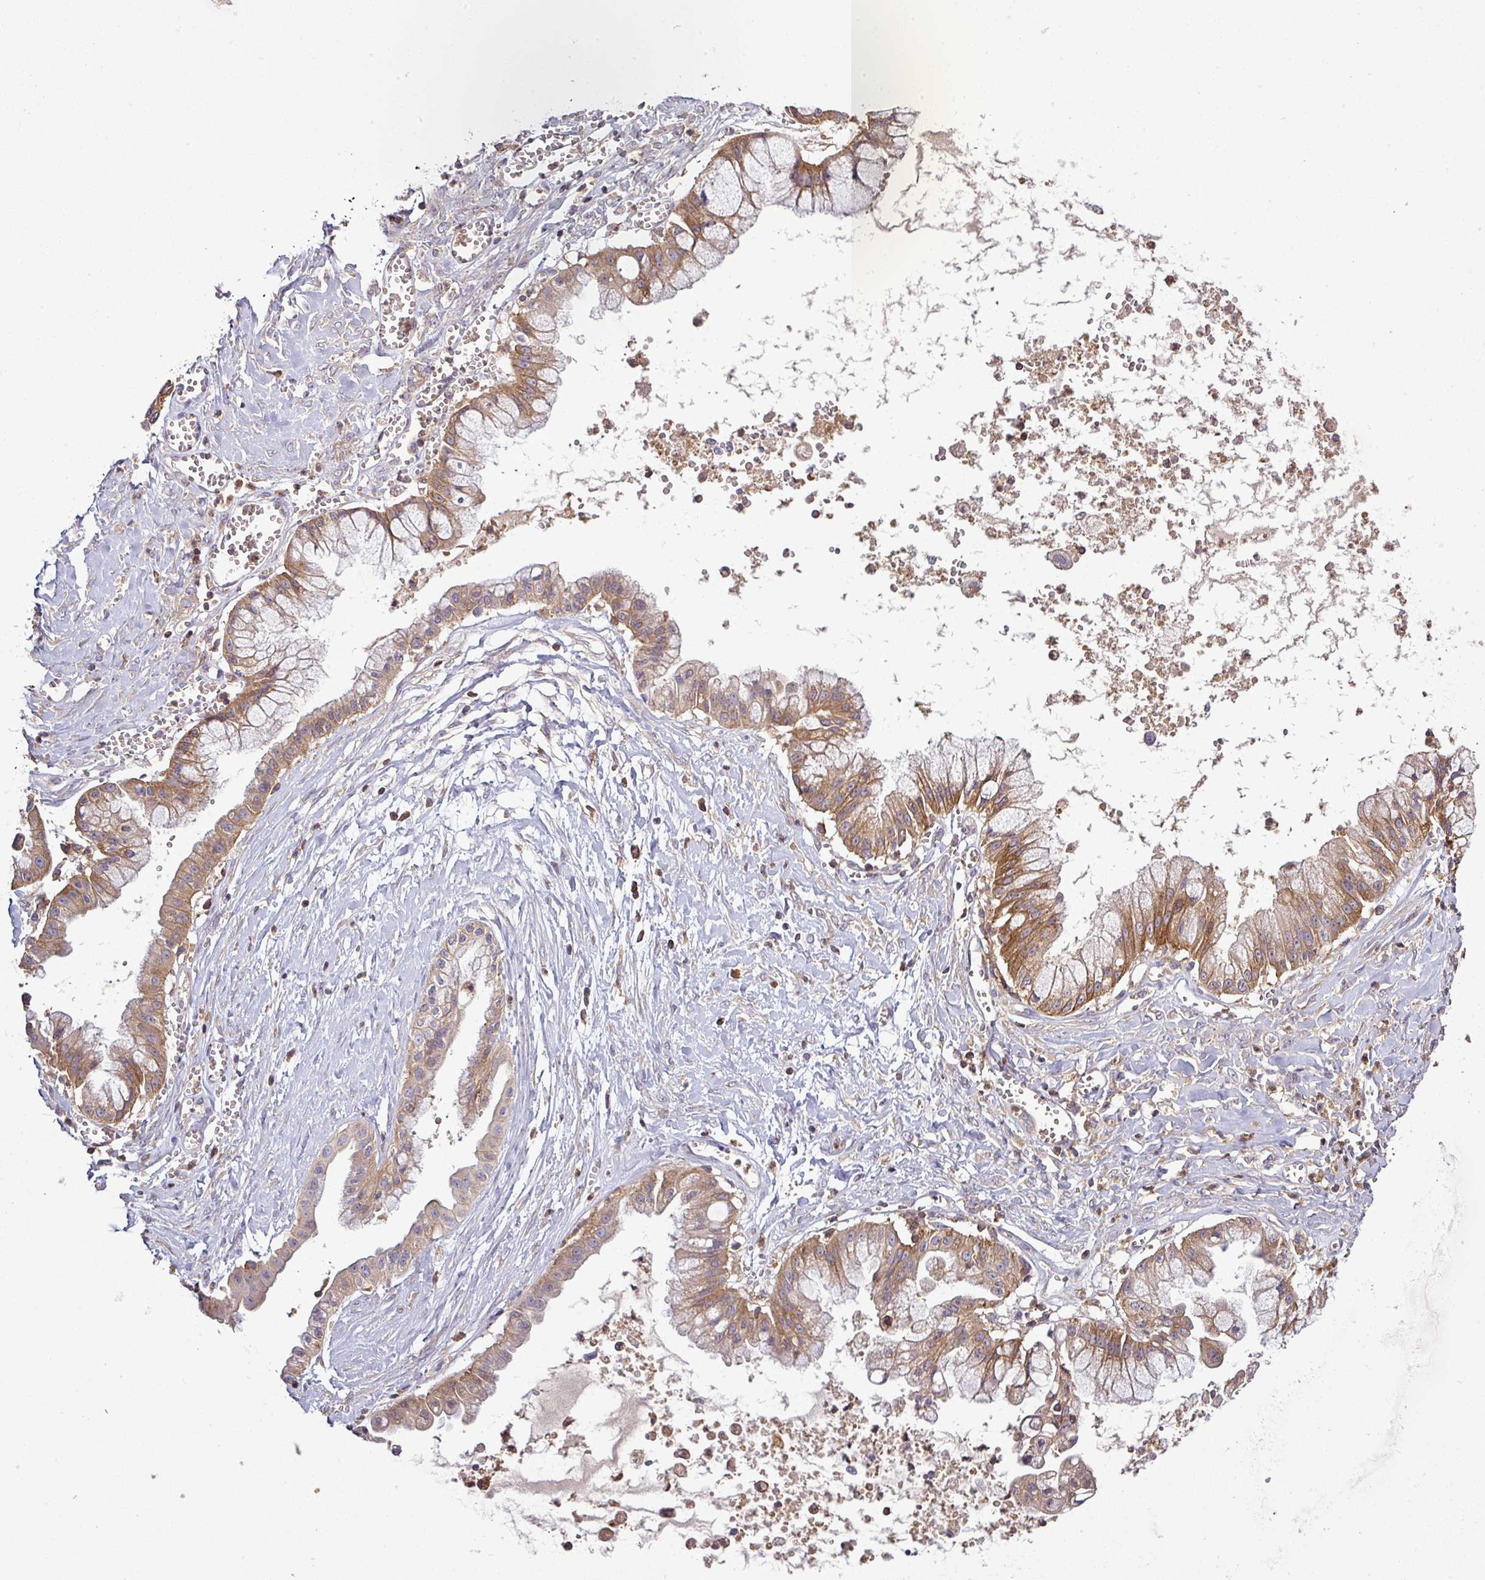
{"staining": {"intensity": "moderate", "quantity": ">75%", "location": "cytoplasmic/membranous"}, "tissue": "ovarian cancer", "cell_type": "Tumor cells", "image_type": "cancer", "snomed": [{"axis": "morphology", "description": "Cystadenocarcinoma, mucinous, NOS"}, {"axis": "topography", "description": "Ovary"}], "caption": "Brown immunohistochemical staining in ovarian cancer (mucinous cystadenocarcinoma) demonstrates moderate cytoplasmic/membranous positivity in about >75% of tumor cells.", "gene": "LRRC74B", "patient": {"sex": "female", "age": 70}}